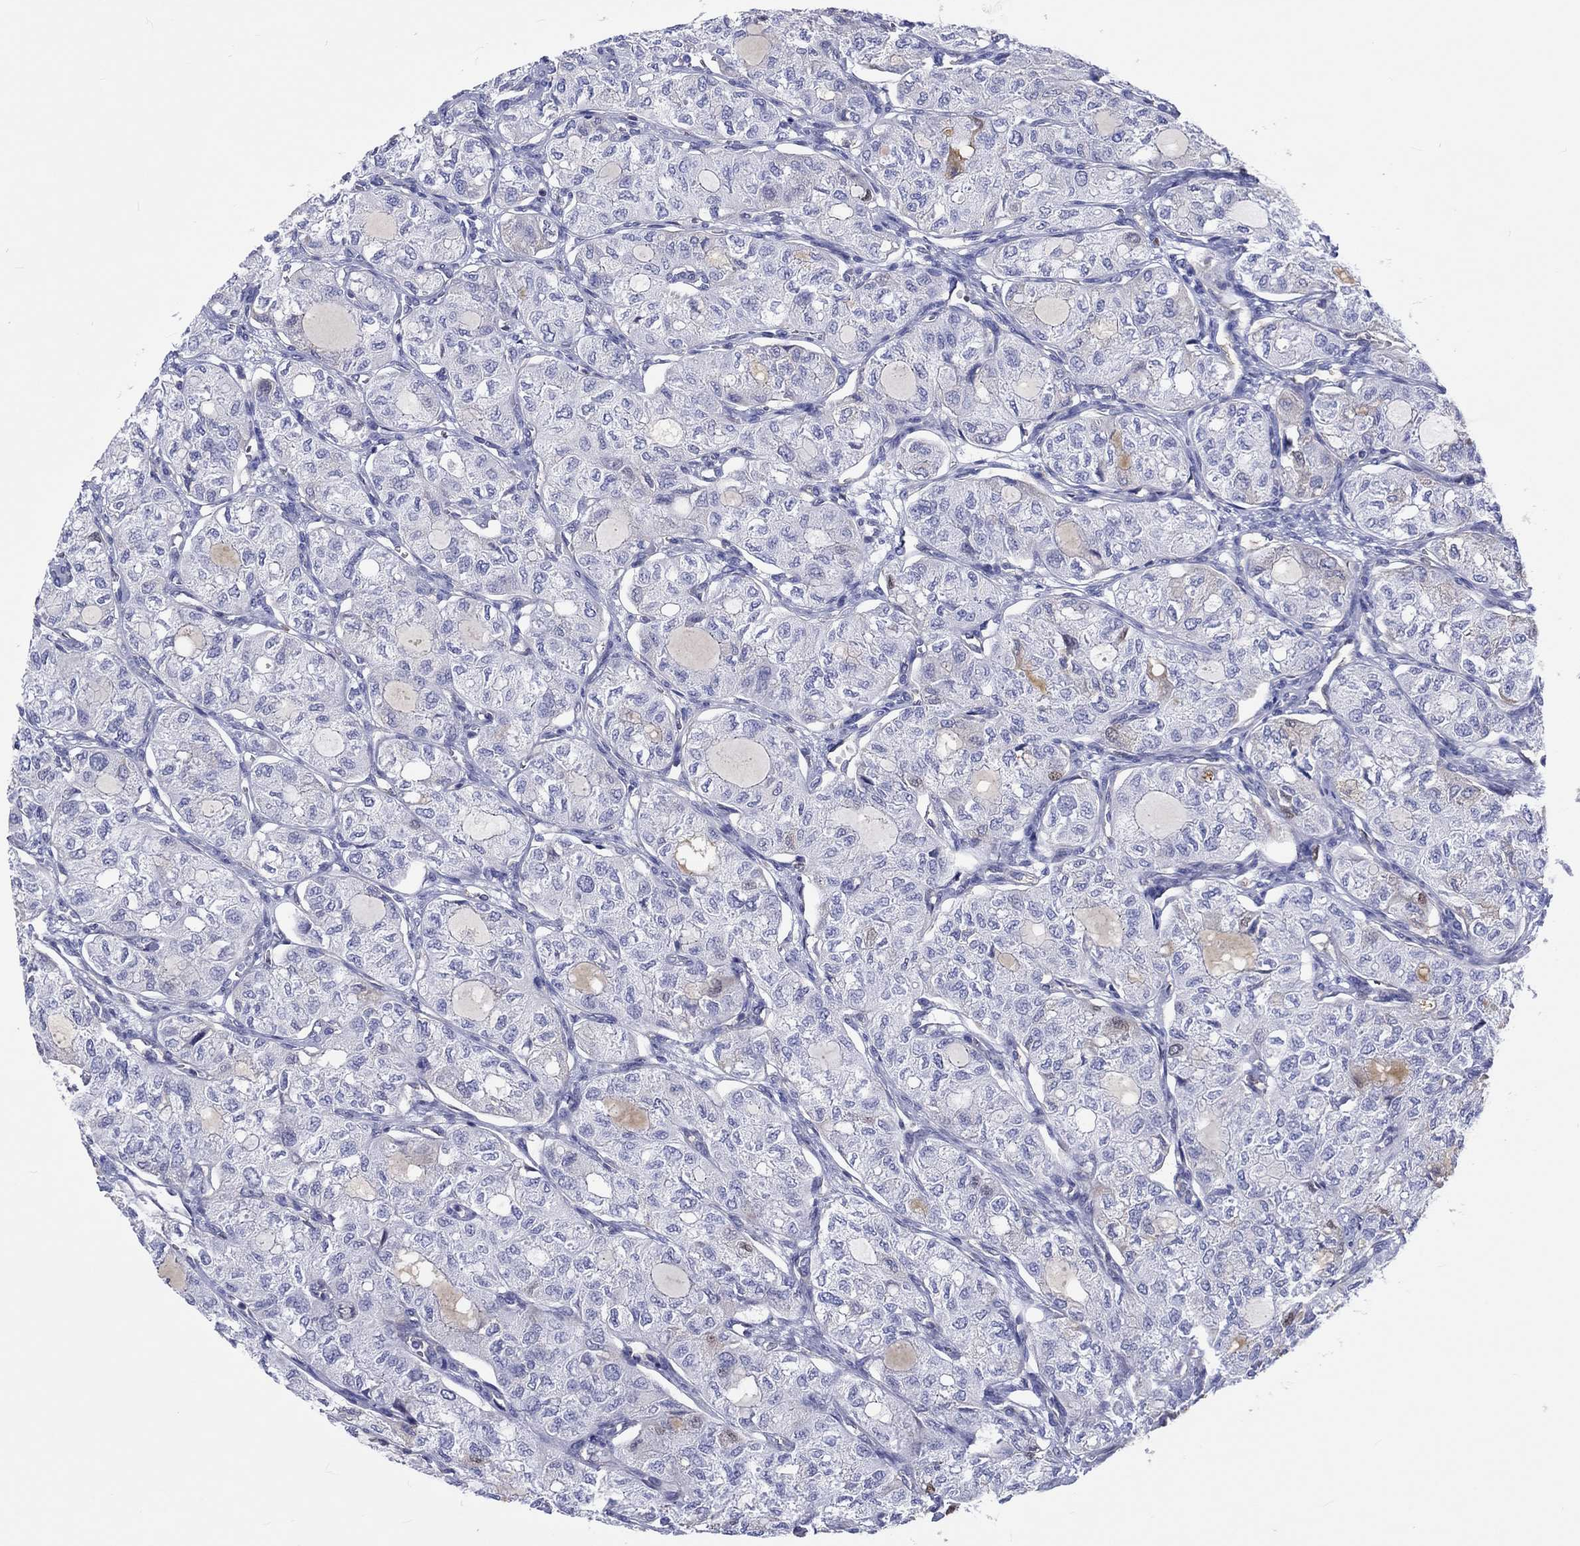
{"staining": {"intensity": "negative", "quantity": "none", "location": "none"}, "tissue": "thyroid cancer", "cell_type": "Tumor cells", "image_type": "cancer", "snomed": [{"axis": "morphology", "description": "Follicular adenoma carcinoma, NOS"}, {"axis": "topography", "description": "Thyroid gland"}], "caption": "Human thyroid cancer stained for a protein using IHC shows no positivity in tumor cells.", "gene": "CDY2B", "patient": {"sex": "male", "age": 75}}